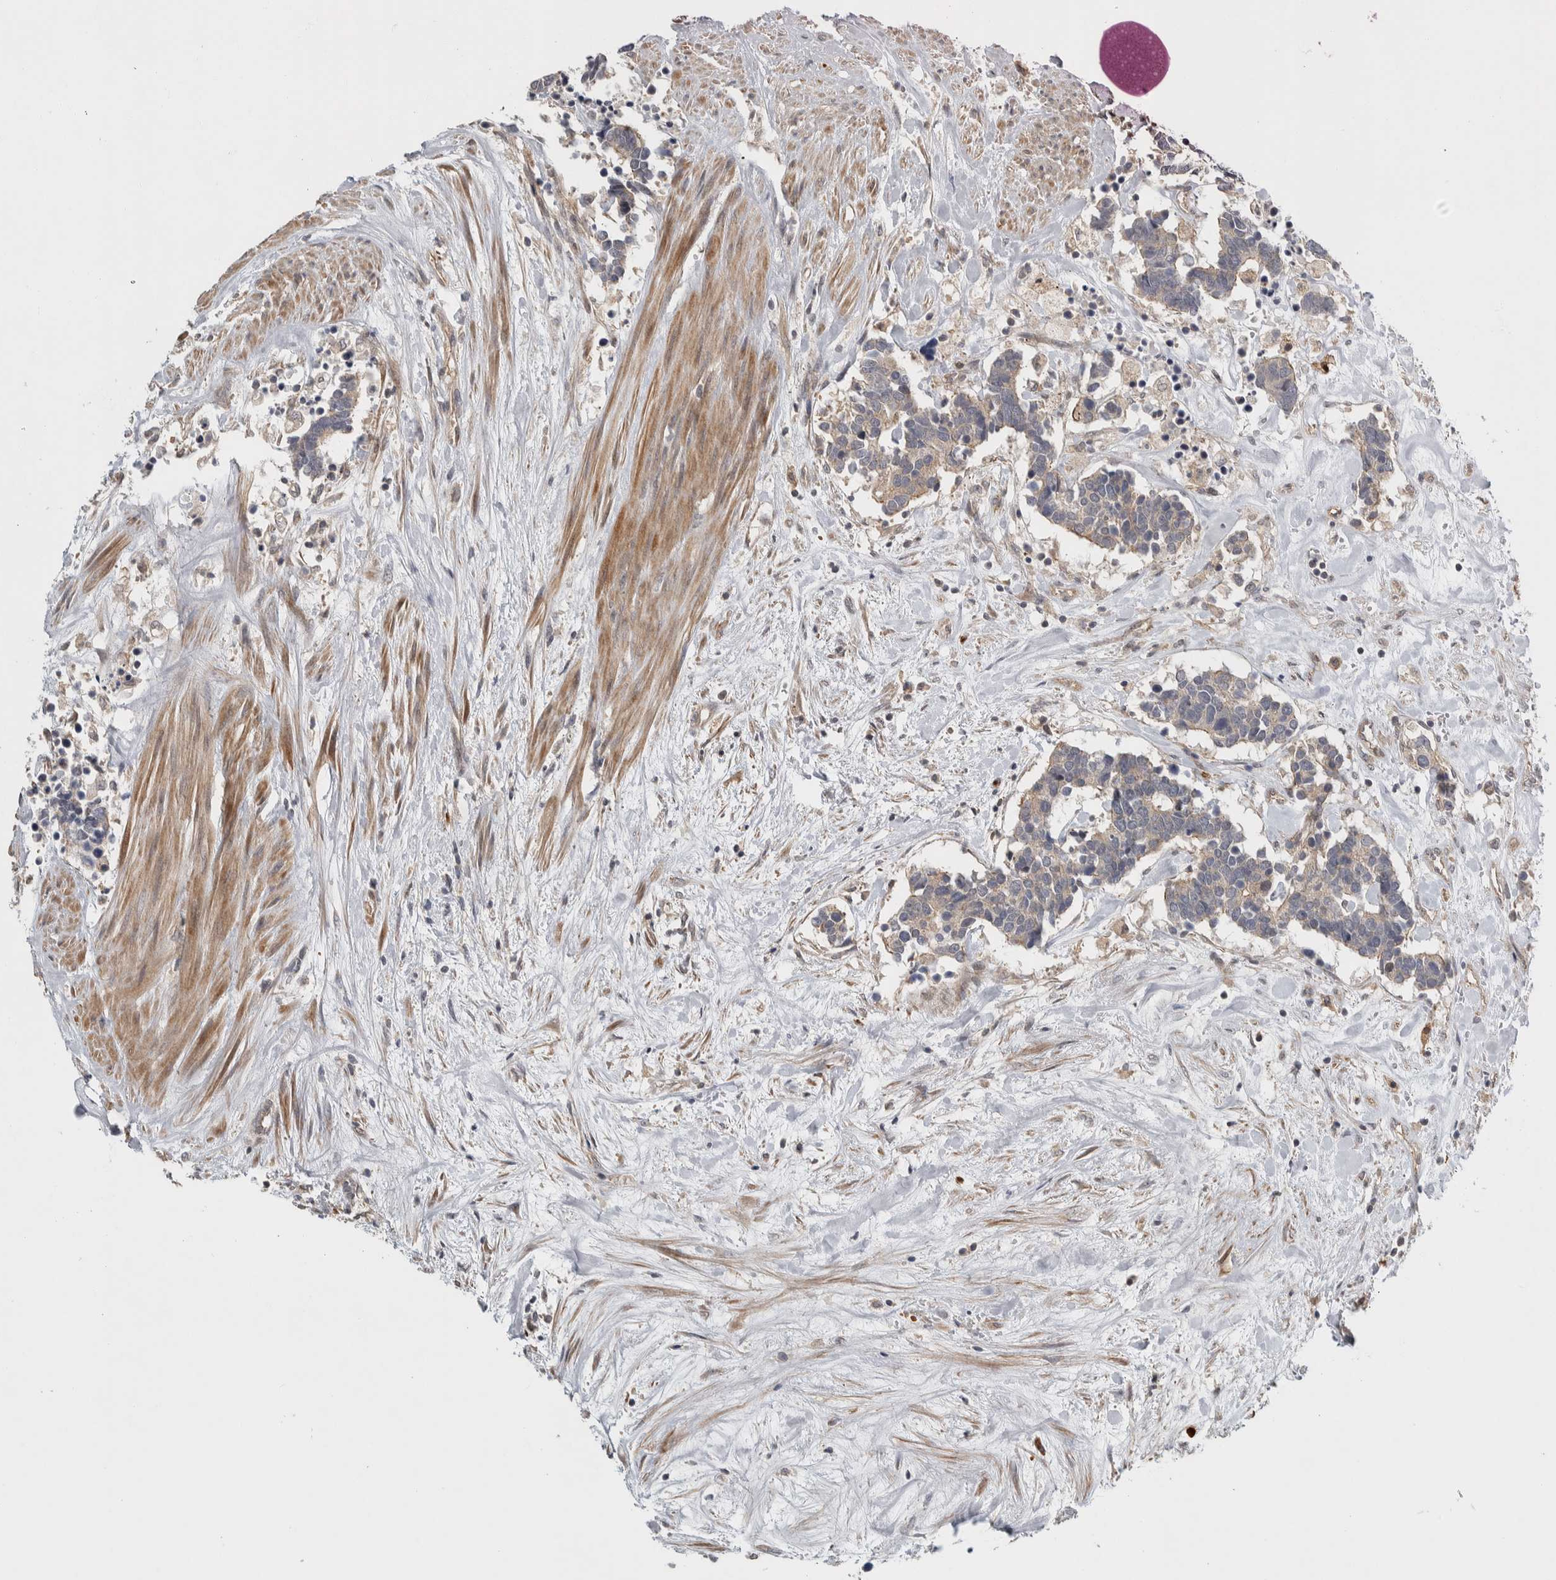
{"staining": {"intensity": "weak", "quantity": "<25%", "location": "cytoplasmic/membranous"}, "tissue": "carcinoid", "cell_type": "Tumor cells", "image_type": "cancer", "snomed": [{"axis": "morphology", "description": "Carcinoma, NOS"}, {"axis": "morphology", "description": "Carcinoid, malignant, NOS"}, {"axis": "topography", "description": "Urinary bladder"}], "caption": "Histopathology image shows no protein expression in tumor cells of carcinoid (malignant) tissue.", "gene": "TBC1D31", "patient": {"sex": "male", "age": 57}}